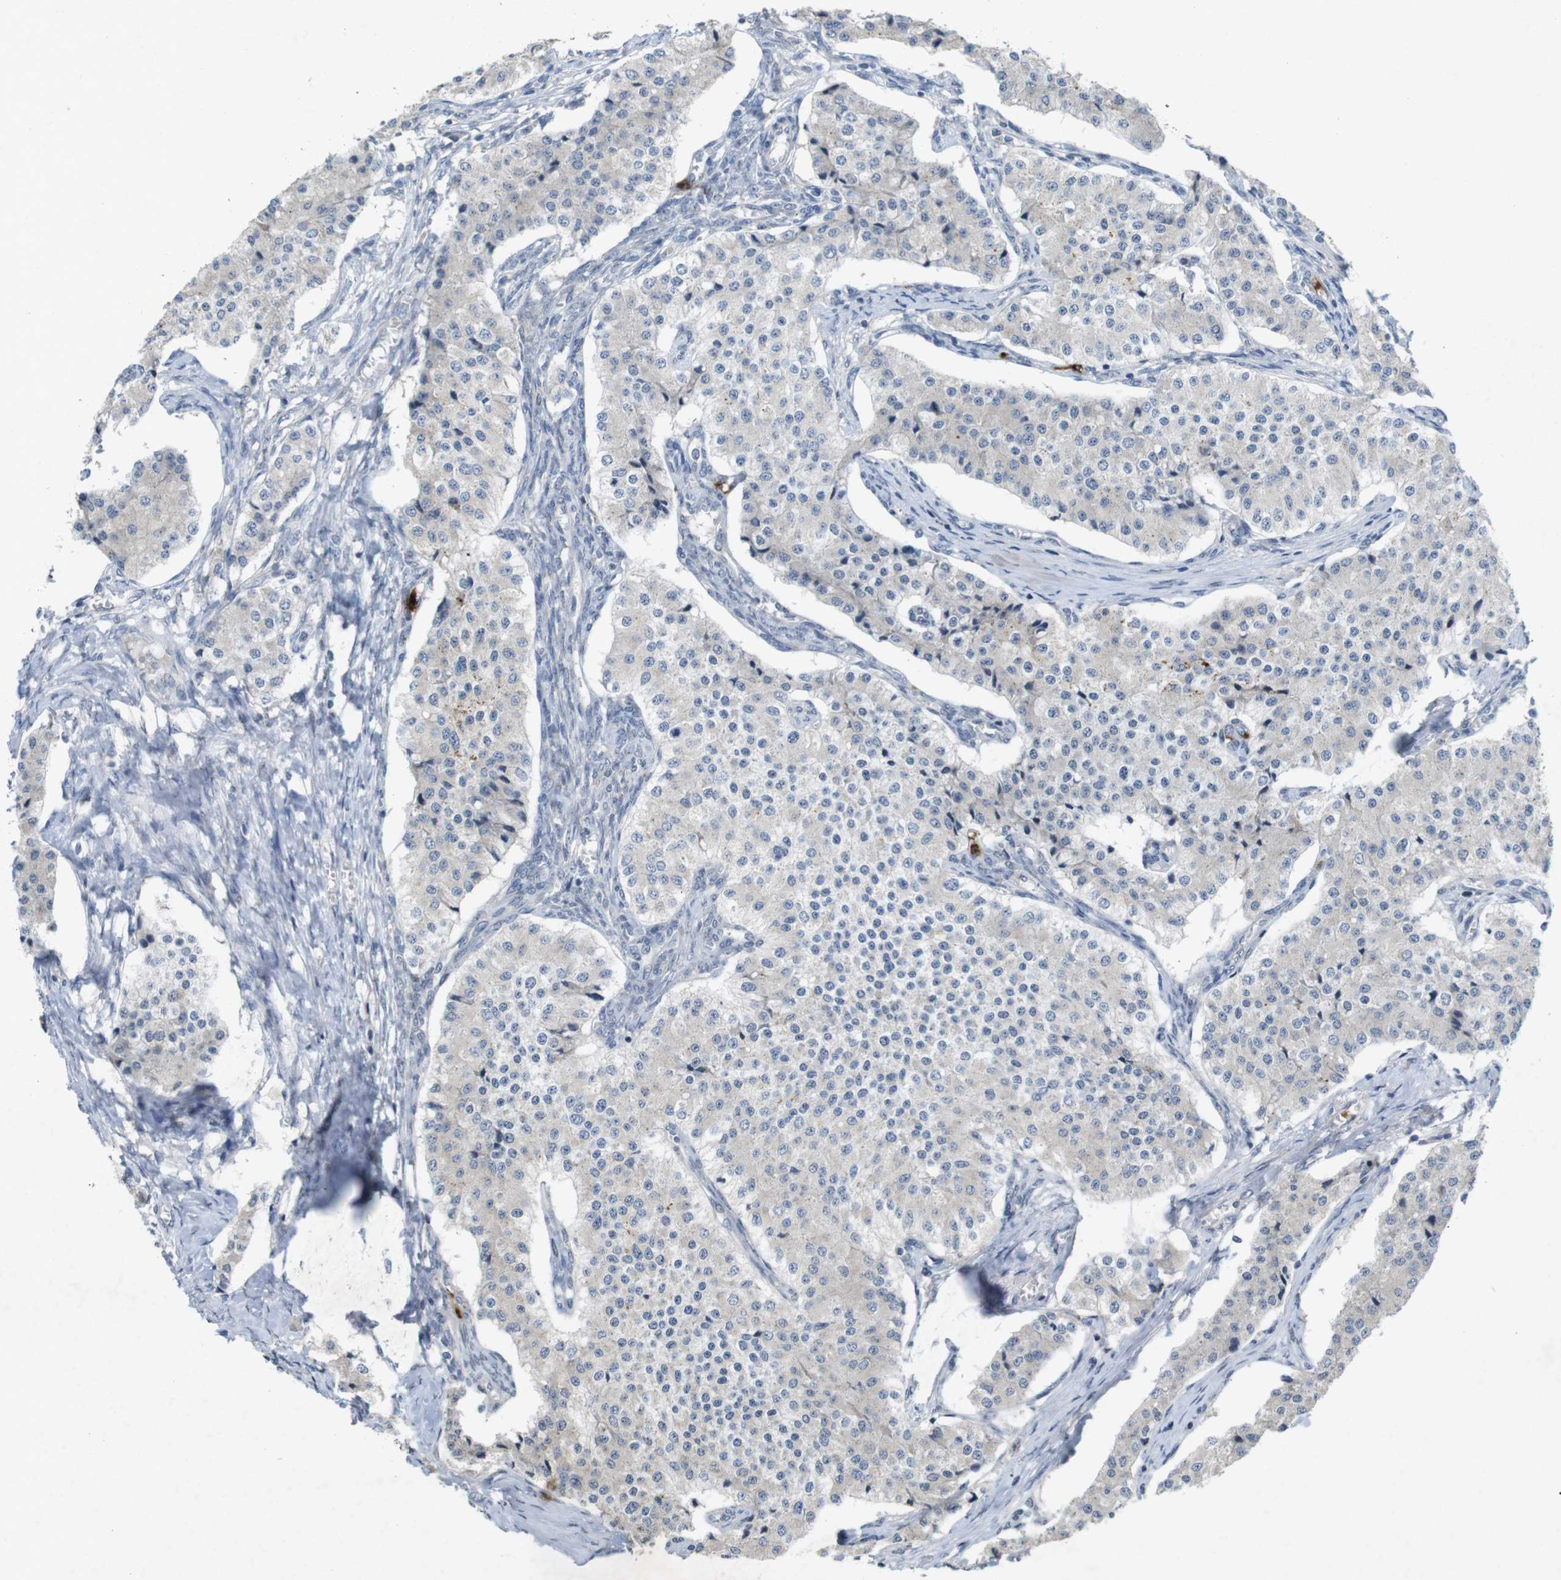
{"staining": {"intensity": "negative", "quantity": "none", "location": "none"}, "tissue": "carcinoid", "cell_type": "Tumor cells", "image_type": "cancer", "snomed": [{"axis": "morphology", "description": "Carcinoid, malignant, NOS"}, {"axis": "topography", "description": "Colon"}], "caption": "Human carcinoid stained for a protein using immunohistochemistry (IHC) displays no positivity in tumor cells.", "gene": "TSPAN14", "patient": {"sex": "female", "age": 52}}